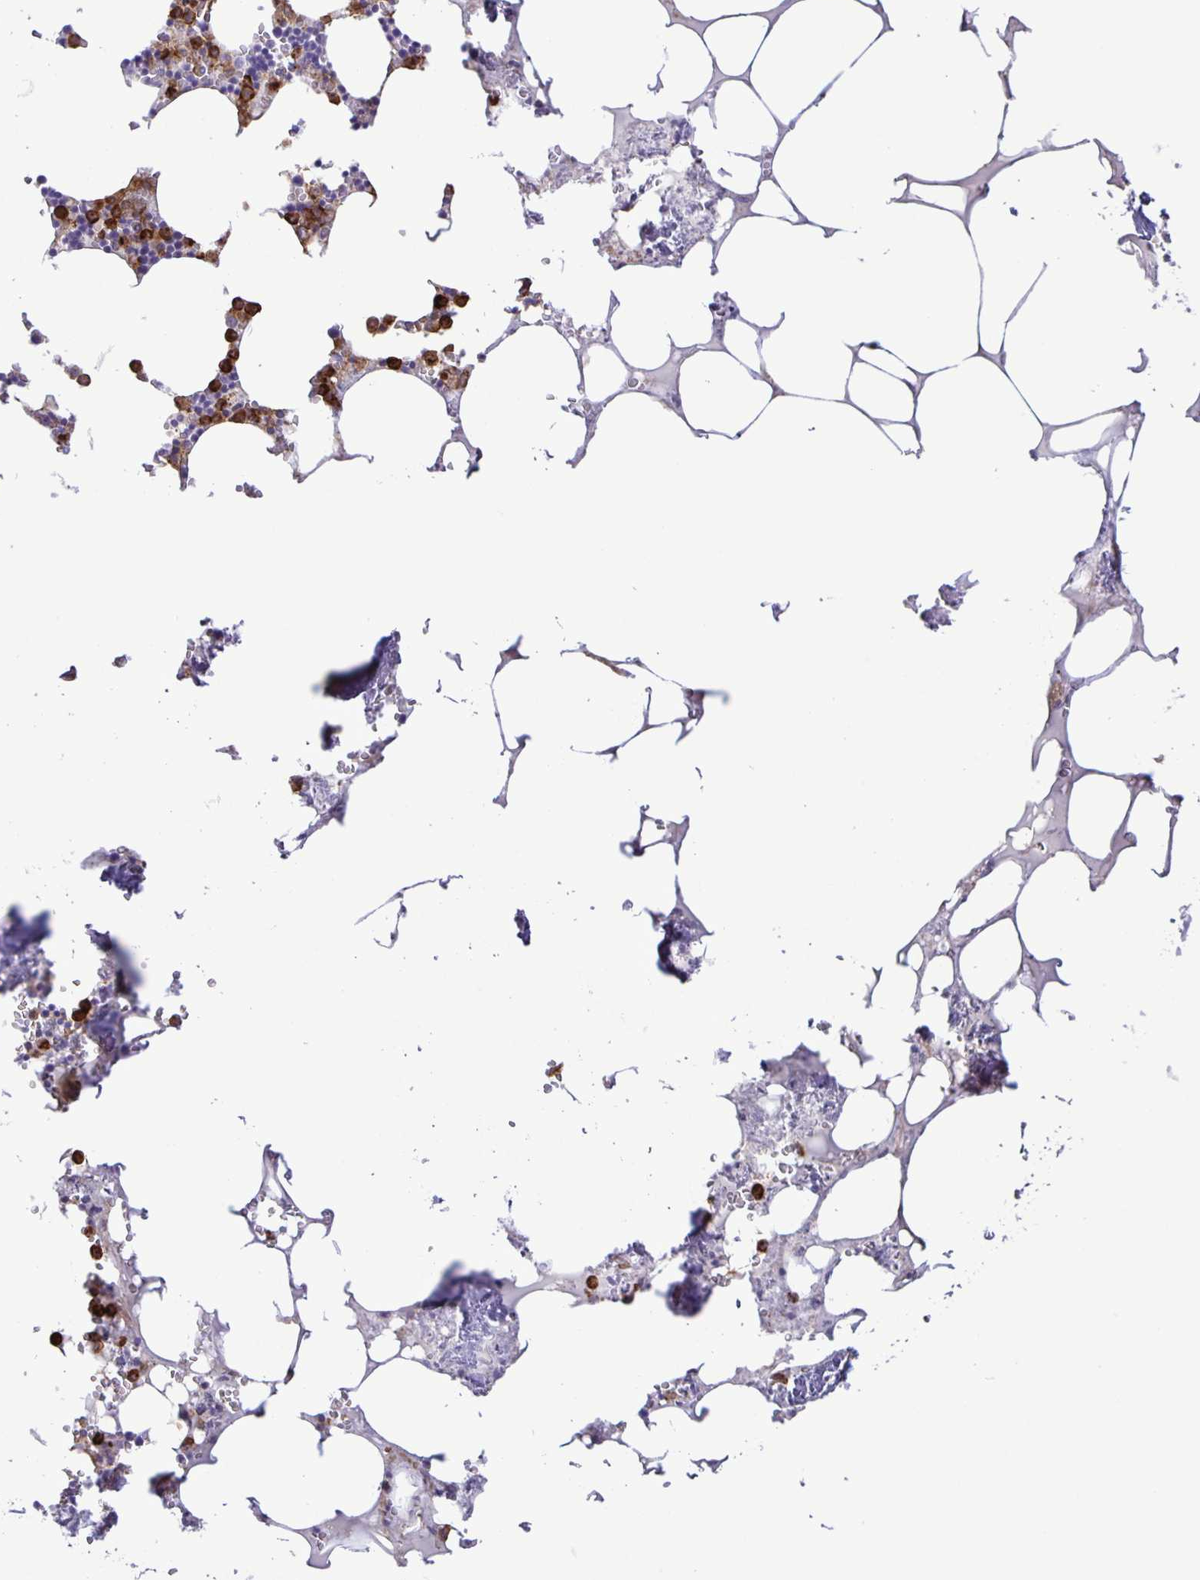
{"staining": {"intensity": "moderate", "quantity": "<25%", "location": "cytoplasmic/membranous"}, "tissue": "bone marrow", "cell_type": "Hematopoietic cells", "image_type": "normal", "snomed": [{"axis": "morphology", "description": "Normal tissue, NOS"}, {"axis": "topography", "description": "Bone marrow"}], "caption": "Normal bone marrow displays moderate cytoplasmic/membranous expression in about <25% of hematopoietic cells, visualized by immunohistochemistry.", "gene": "ADCK1", "patient": {"sex": "male", "age": 54}}